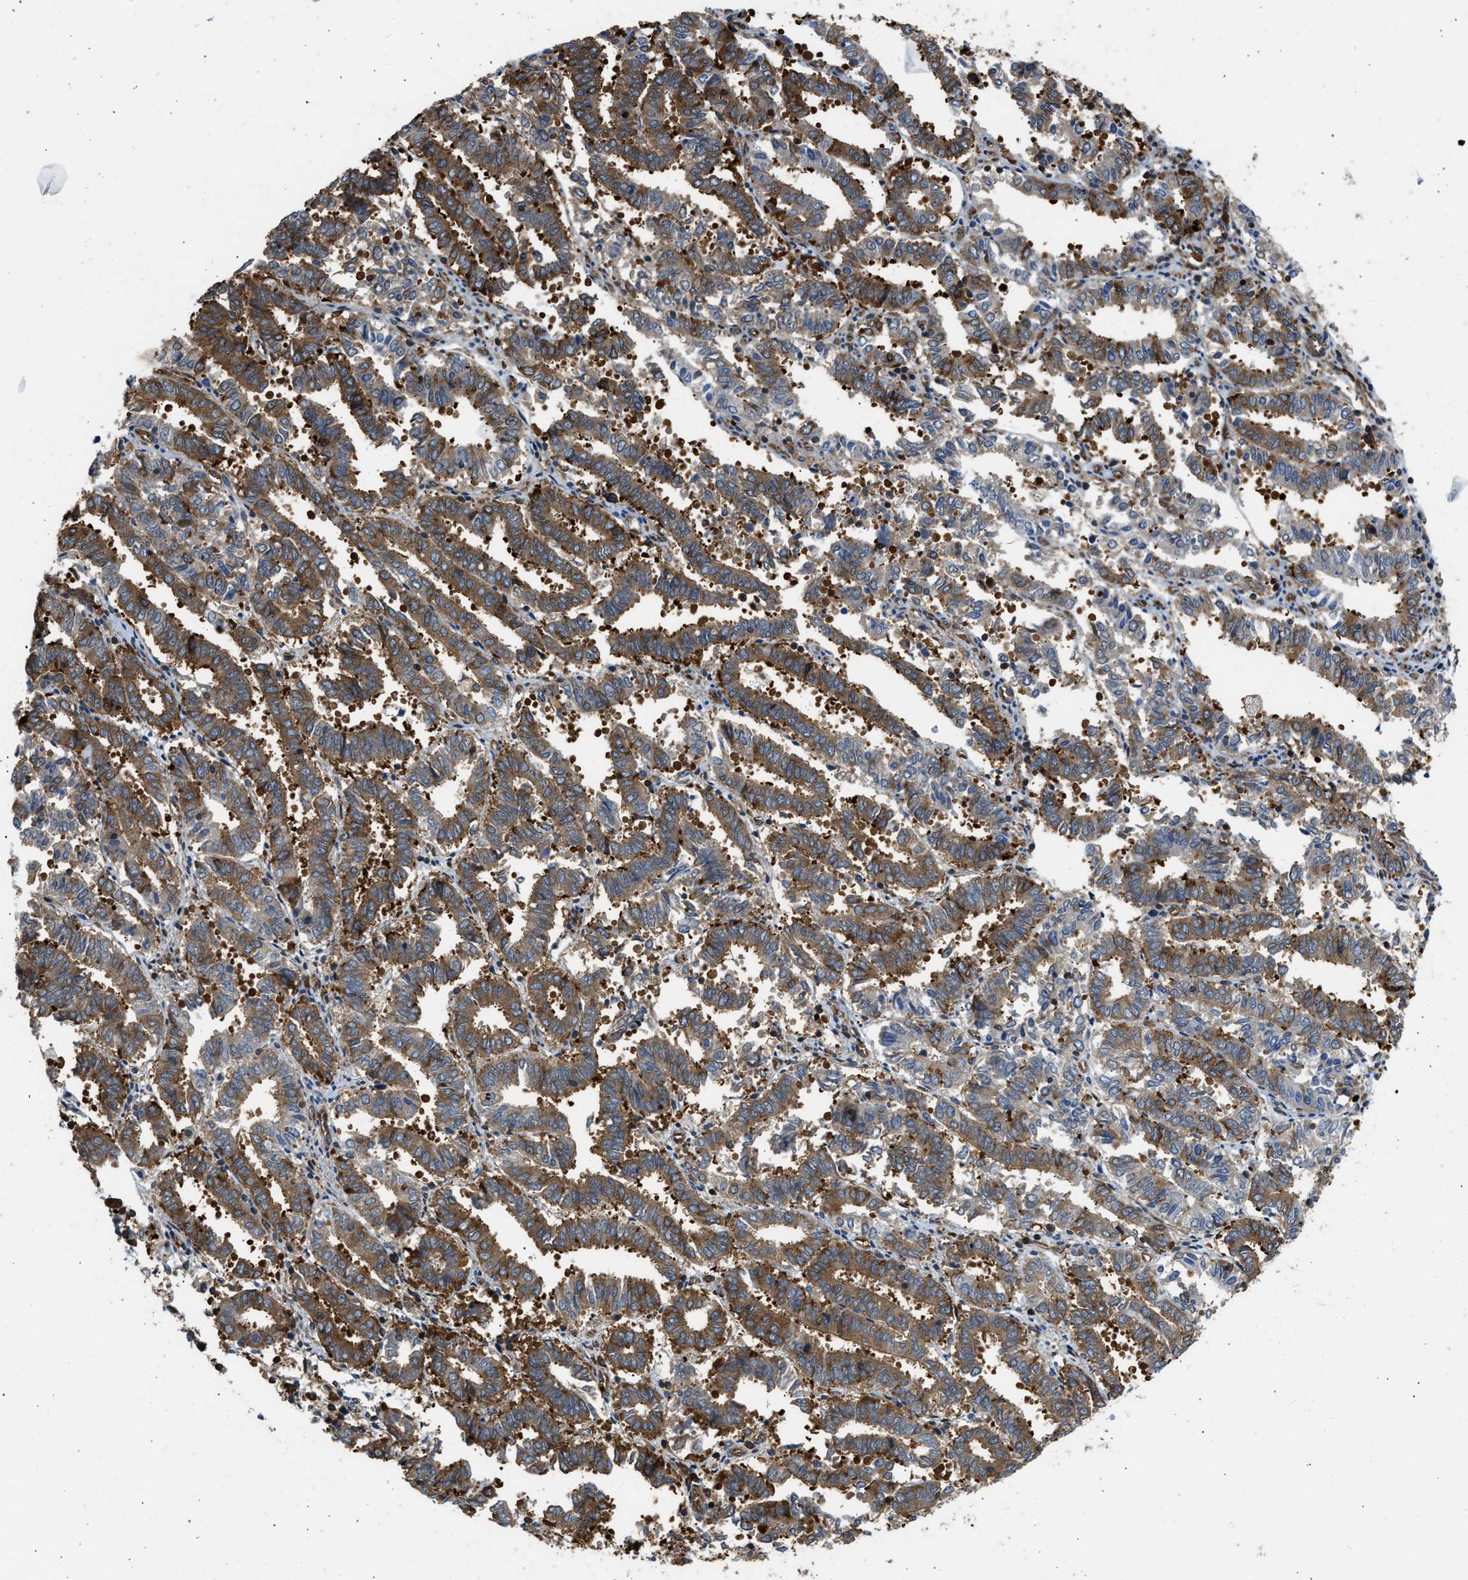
{"staining": {"intensity": "strong", "quantity": ">75%", "location": "cytoplasmic/membranous"}, "tissue": "endometrial cancer", "cell_type": "Tumor cells", "image_type": "cancer", "snomed": [{"axis": "morphology", "description": "Adenocarcinoma, NOS"}, {"axis": "topography", "description": "Uterus"}], "caption": "Brown immunohistochemical staining in human adenocarcinoma (endometrial) reveals strong cytoplasmic/membranous expression in about >75% of tumor cells.", "gene": "RASGRF2", "patient": {"sex": "female", "age": 83}}